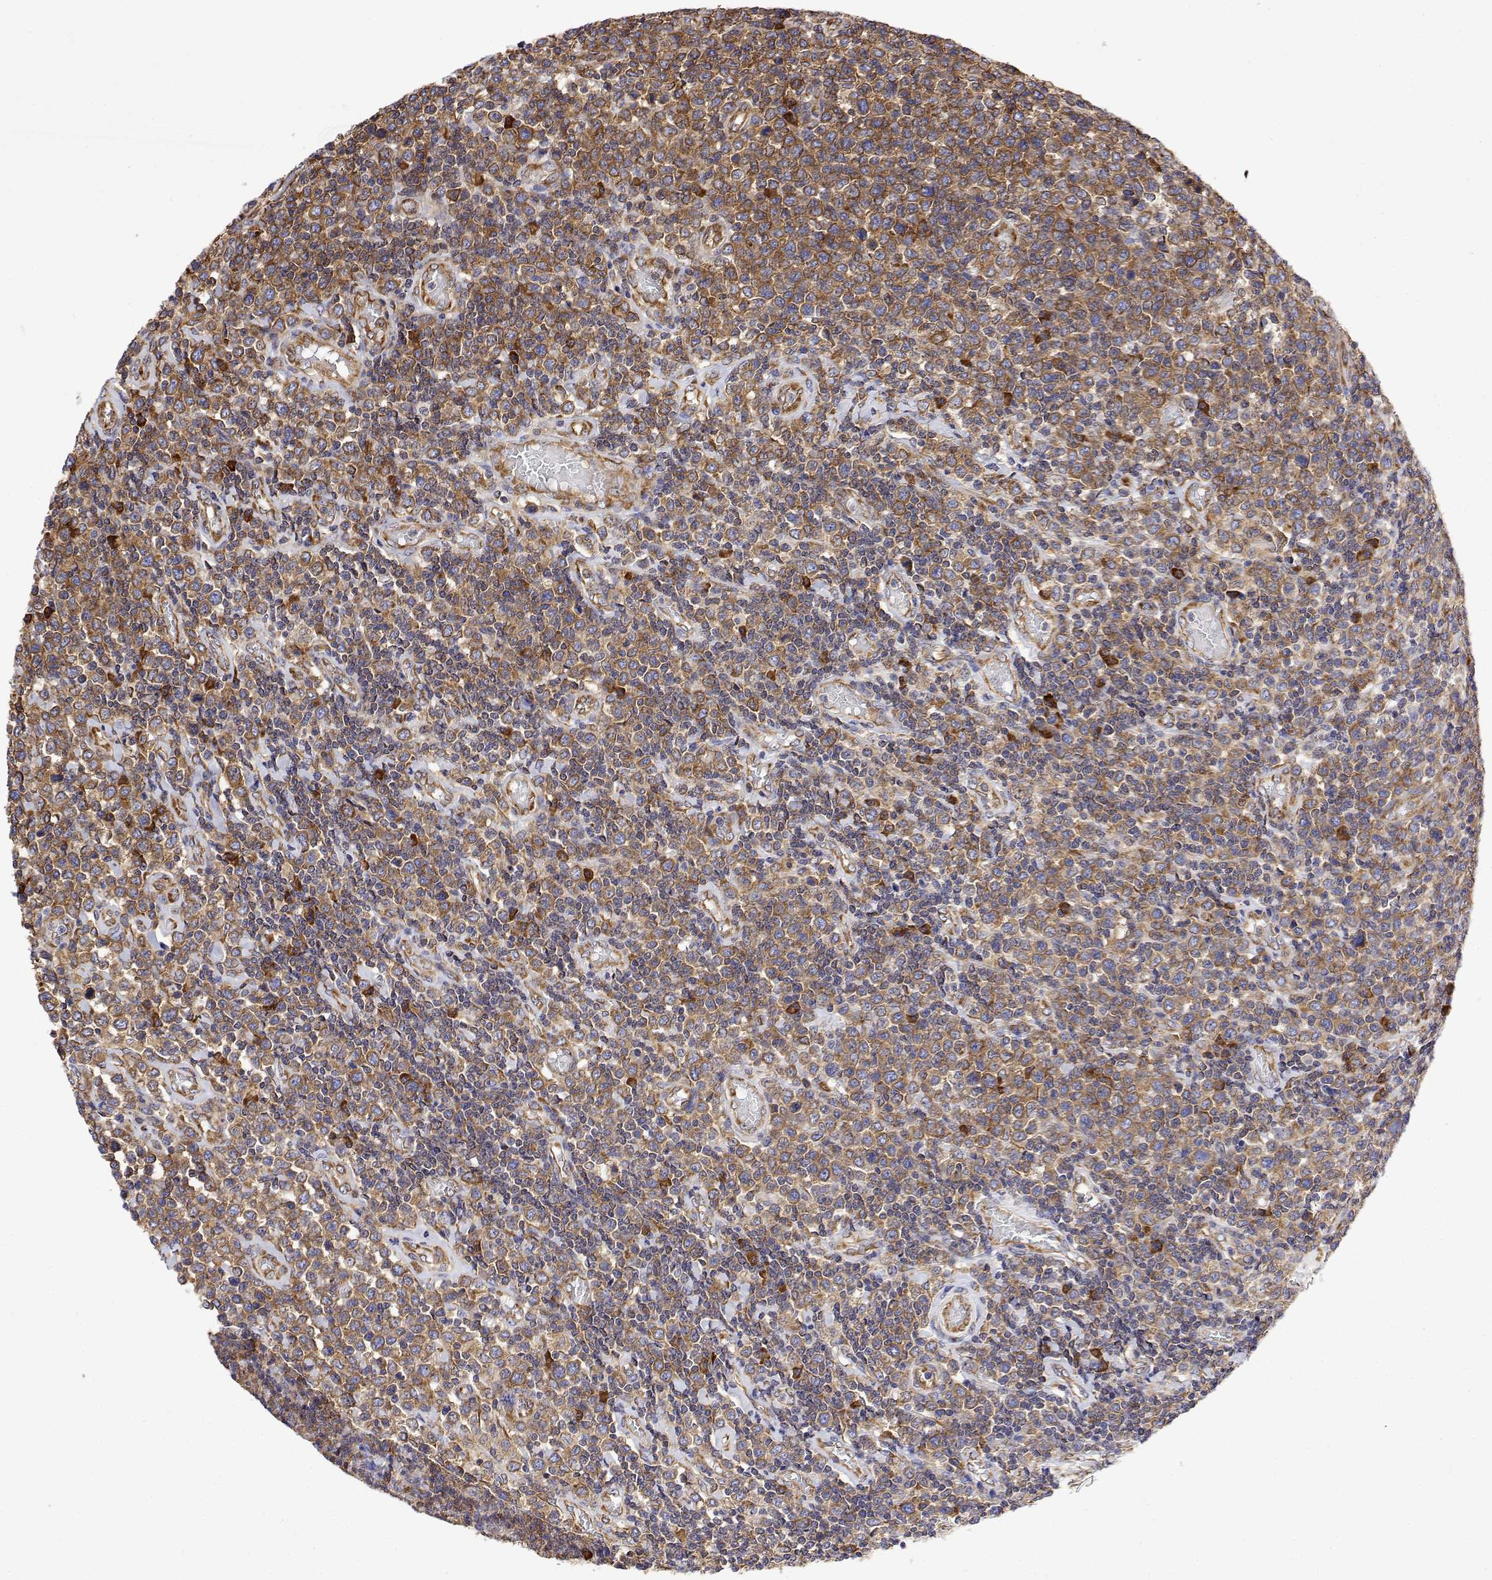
{"staining": {"intensity": "moderate", "quantity": ">75%", "location": "cytoplasmic/membranous"}, "tissue": "lymphoma", "cell_type": "Tumor cells", "image_type": "cancer", "snomed": [{"axis": "morphology", "description": "Malignant lymphoma, non-Hodgkin's type, High grade"}, {"axis": "topography", "description": "Soft tissue"}], "caption": "IHC of malignant lymphoma, non-Hodgkin's type (high-grade) displays medium levels of moderate cytoplasmic/membranous expression in about >75% of tumor cells.", "gene": "EEF1G", "patient": {"sex": "female", "age": 56}}